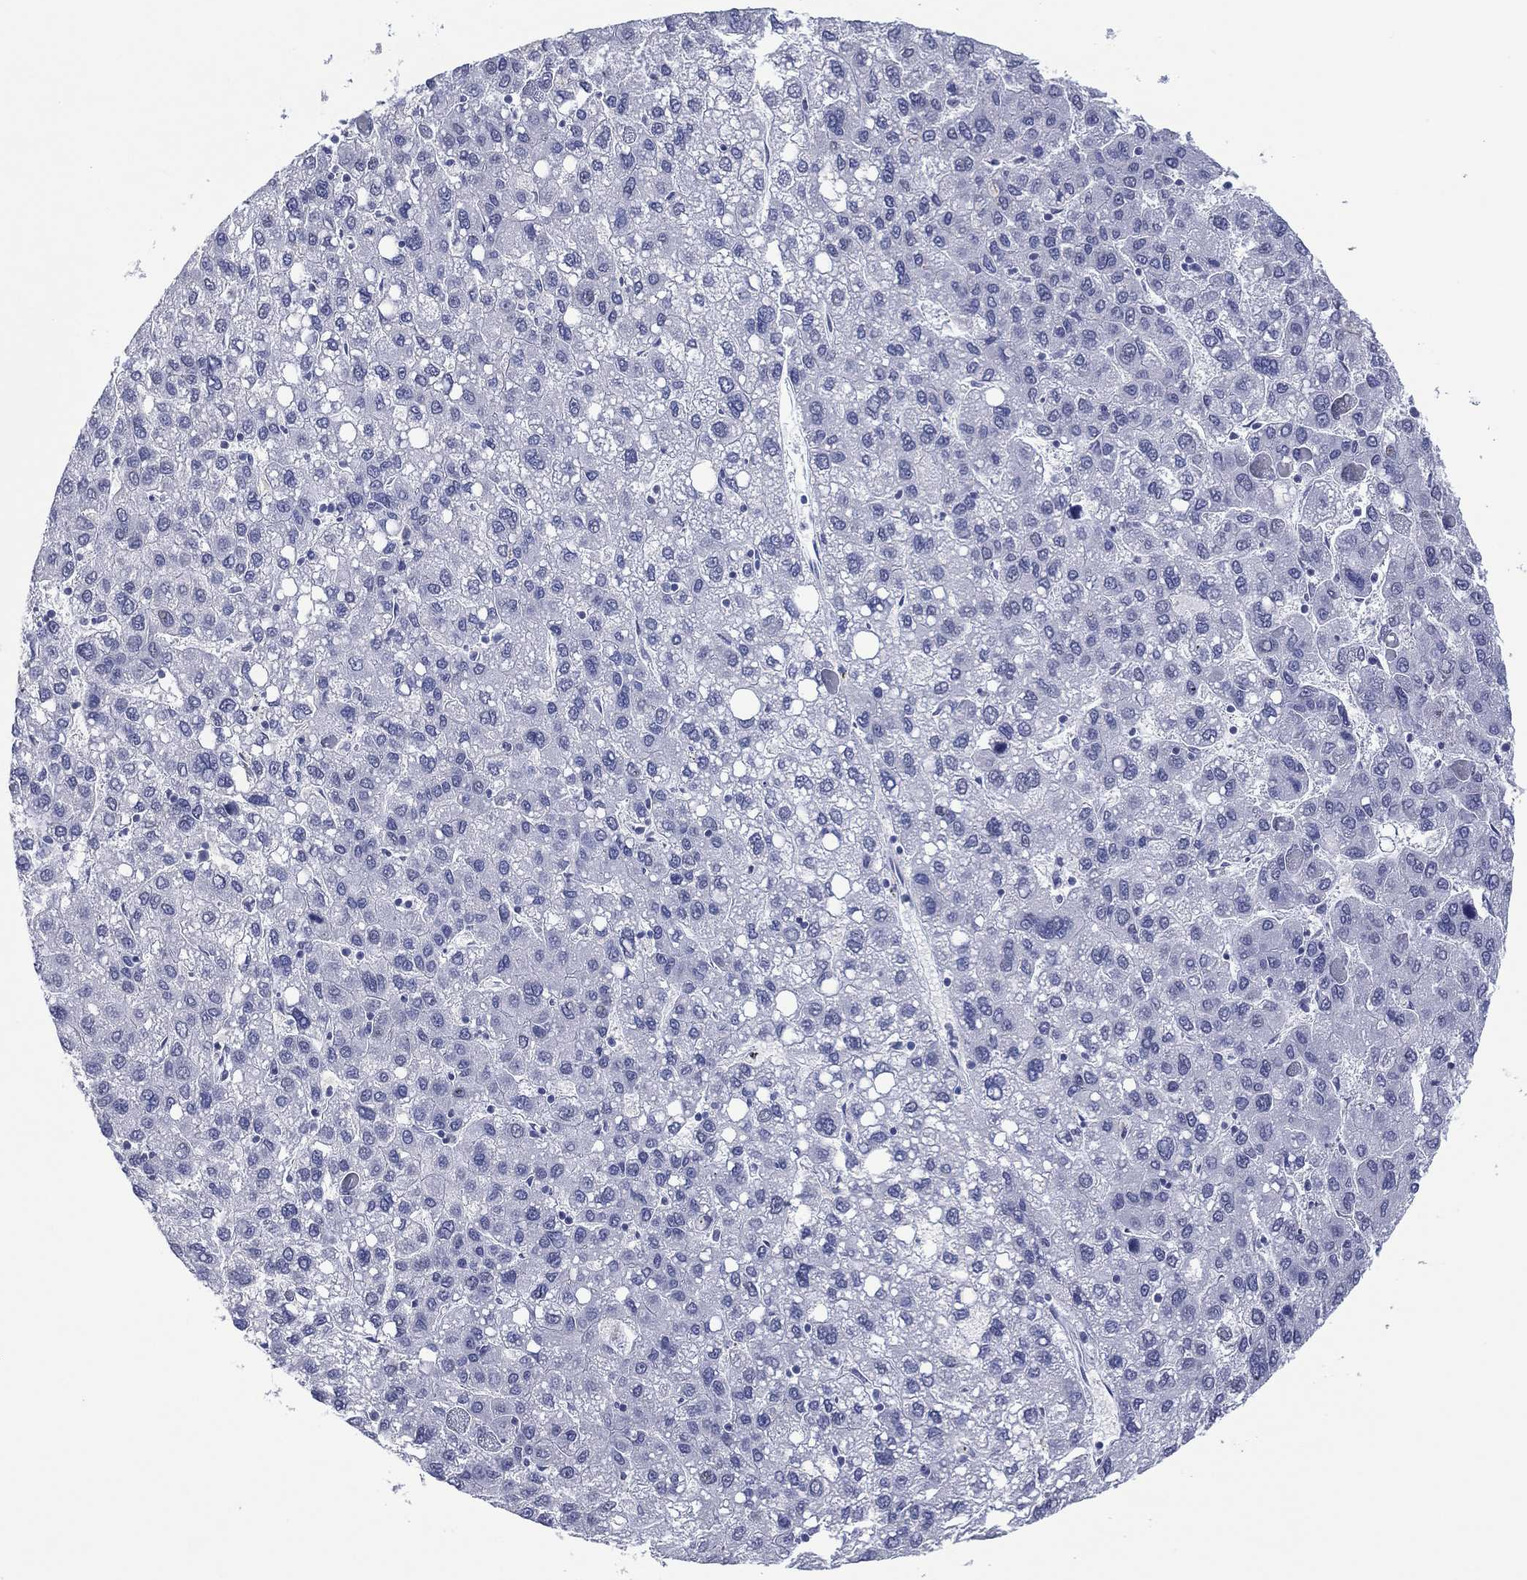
{"staining": {"intensity": "negative", "quantity": "none", "location": "none"}, "tissue": "liver cancer", "cell_type": "Tumor cells", "image_type": "cancer", "snomed": [{"axis": "morphology", "description": "Carcinoma, Hepatocellular, NOS"}, {"axis": "topography", "description": "Liver"}], "caption": "A high-resolution photomicrograph shows immunohistochemistry (IHC) staining of liver cancer (hepatocellular carcinoma), which displays no significant expression in tumor cells.", "gene": "UTF1", "patient": {"sex": "female", "age": 82}}